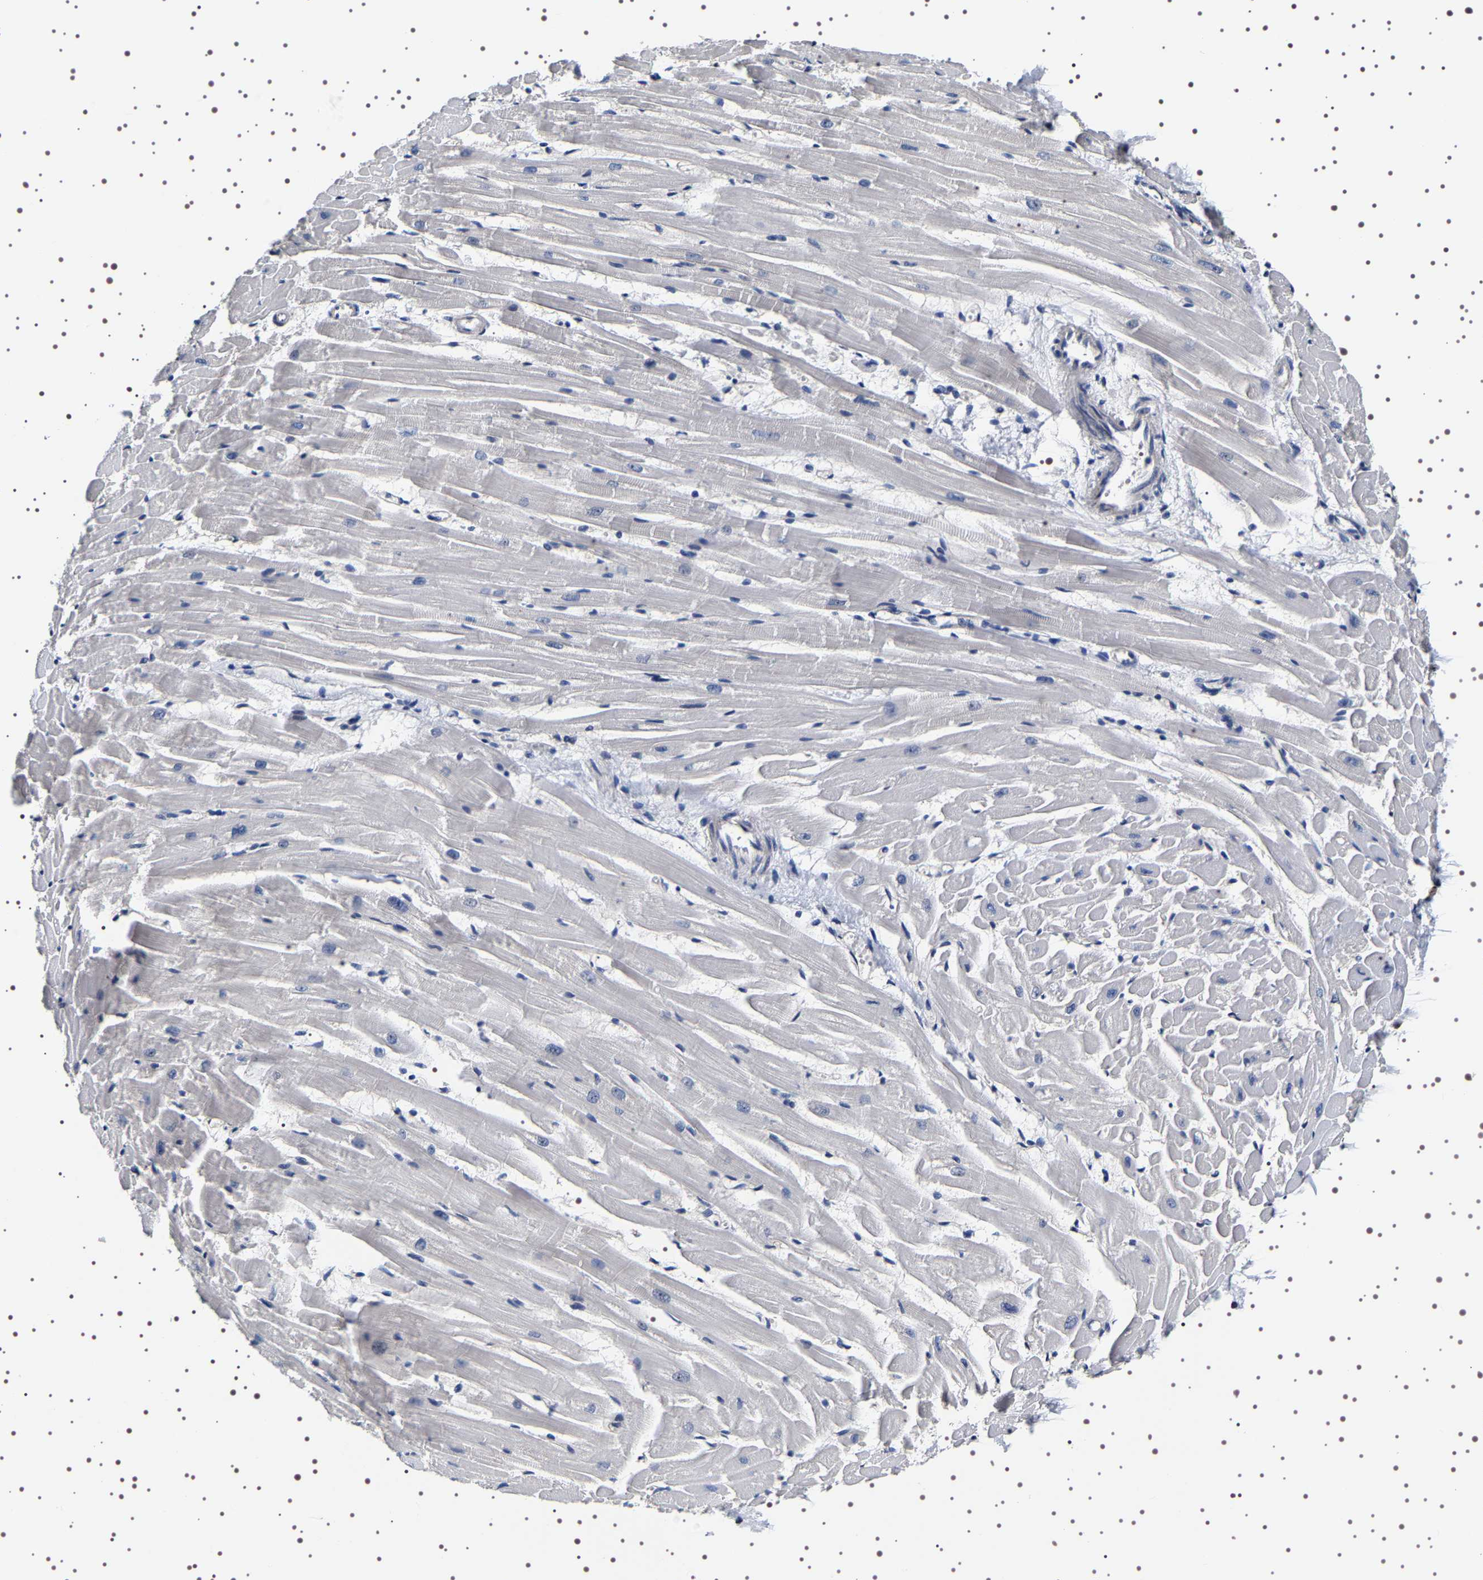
{"staining": {"intensity": "negative", "quantity": "none", "location": "none"}, "tissue": "heart muscle", "cell_type": "Cardiomyocytes", "image_type": "normal", "snomed": [{"axis": "morphology", "description": "Normal tissue, NOS"}, {"axis": "topography", "description": "Heart"}], "caption": "Human heart muscle stained for a protein using IHC demonstrates no positivity in cardiomyocytes.", "gene": "GNL3", "patient": {"sex": "female", "age": 19}}